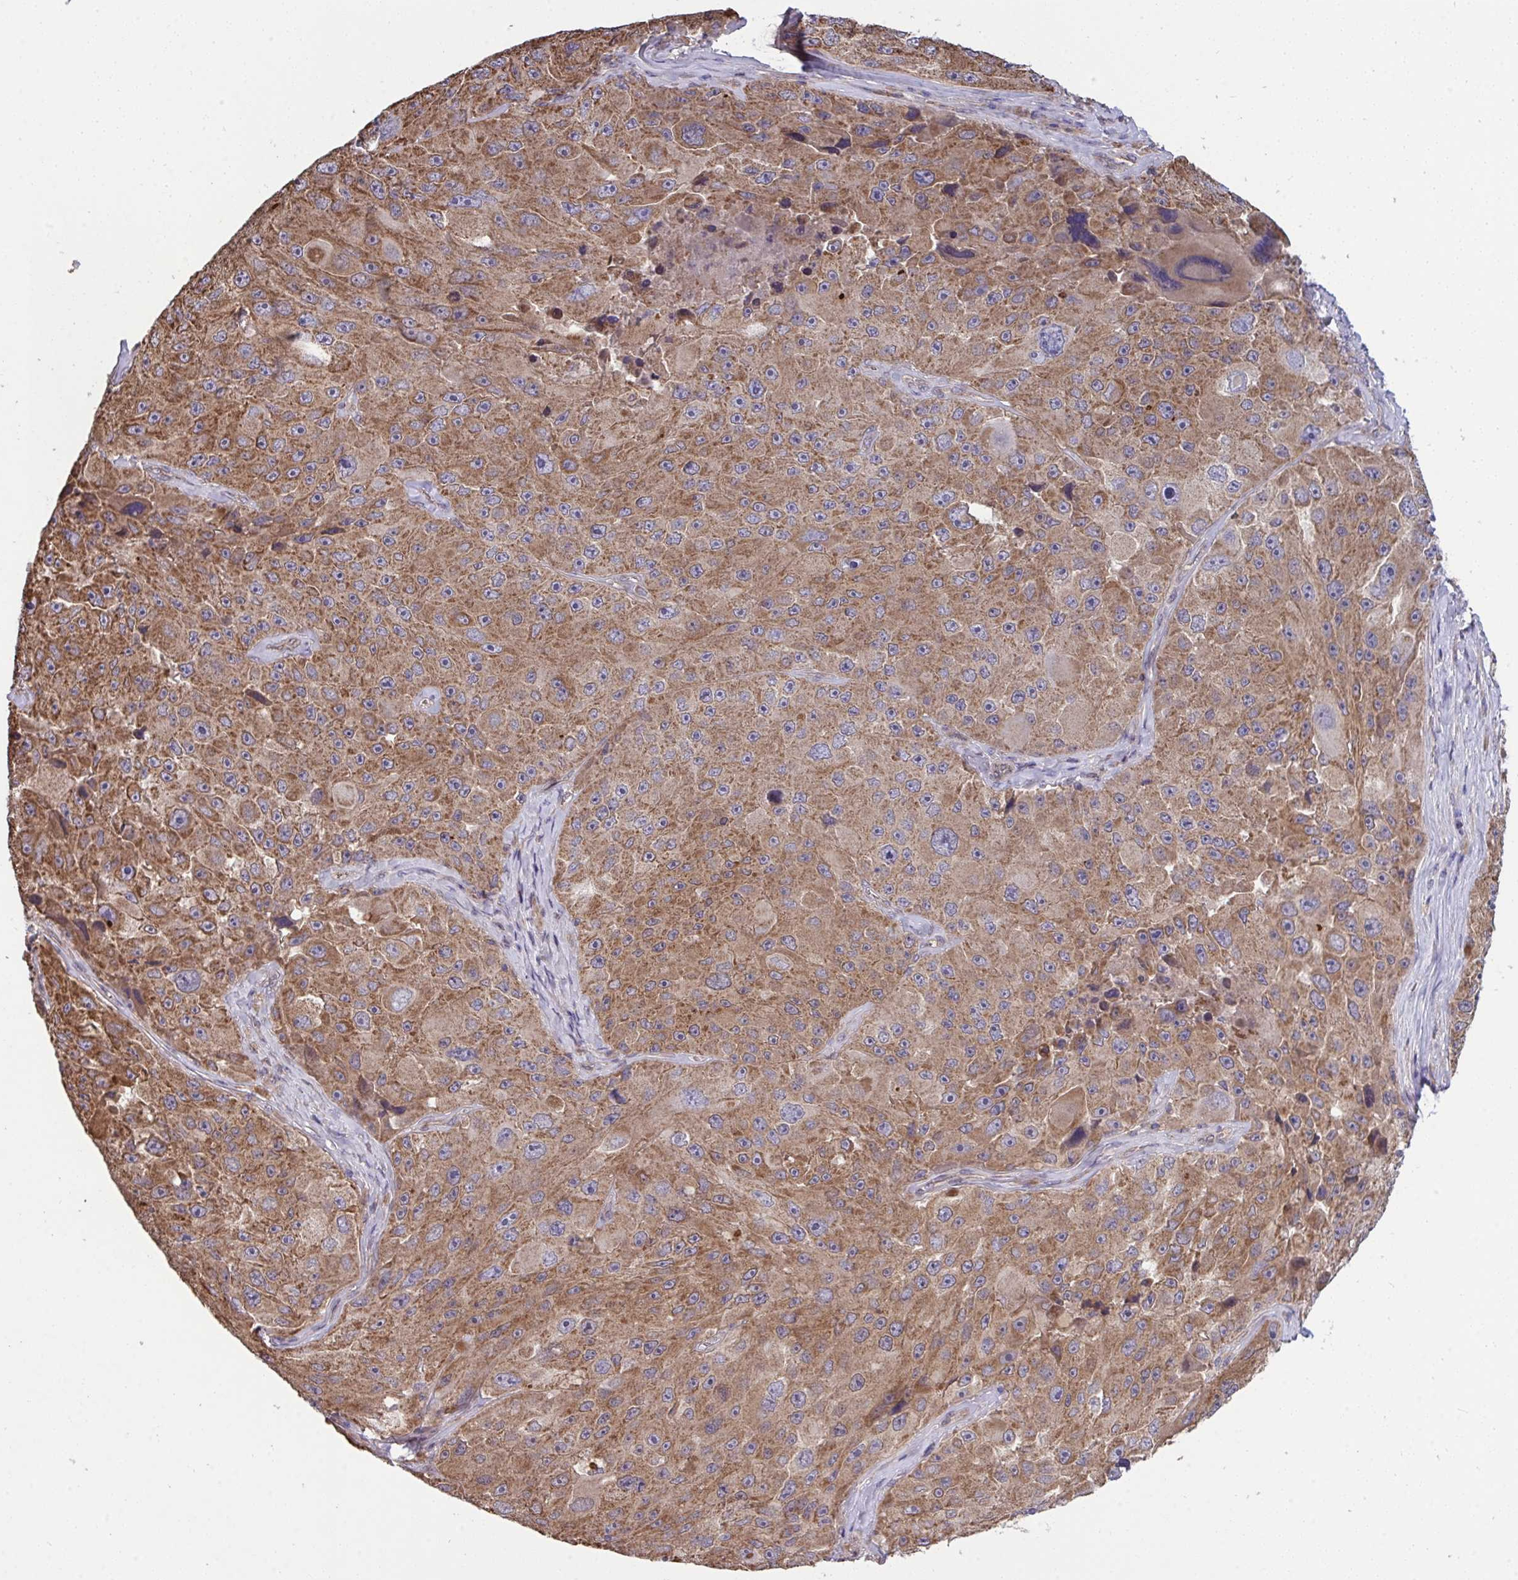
{"staining": {"intensity": "moderate", "quantity": ">75%", "location": "cytoplasmic/membranous"}, "tissue": "melanoma", "cell_type": "Tumor cells", "image_type": "cancer", "snomed": [{"axis": "morphology", "description": "Malignant melanoma, Metastatic site"}, {"axis": "topography", "description": "Lymph node"}], "caption": "Human malignant melanoma (metastatic site) stained for a protein (brown) reveals moderate cytoplasmic/membranous positive positivity in about >75% of tumor cells.", "gene": "PPM1H", "patient": {"sex": "male", "age": 62}}